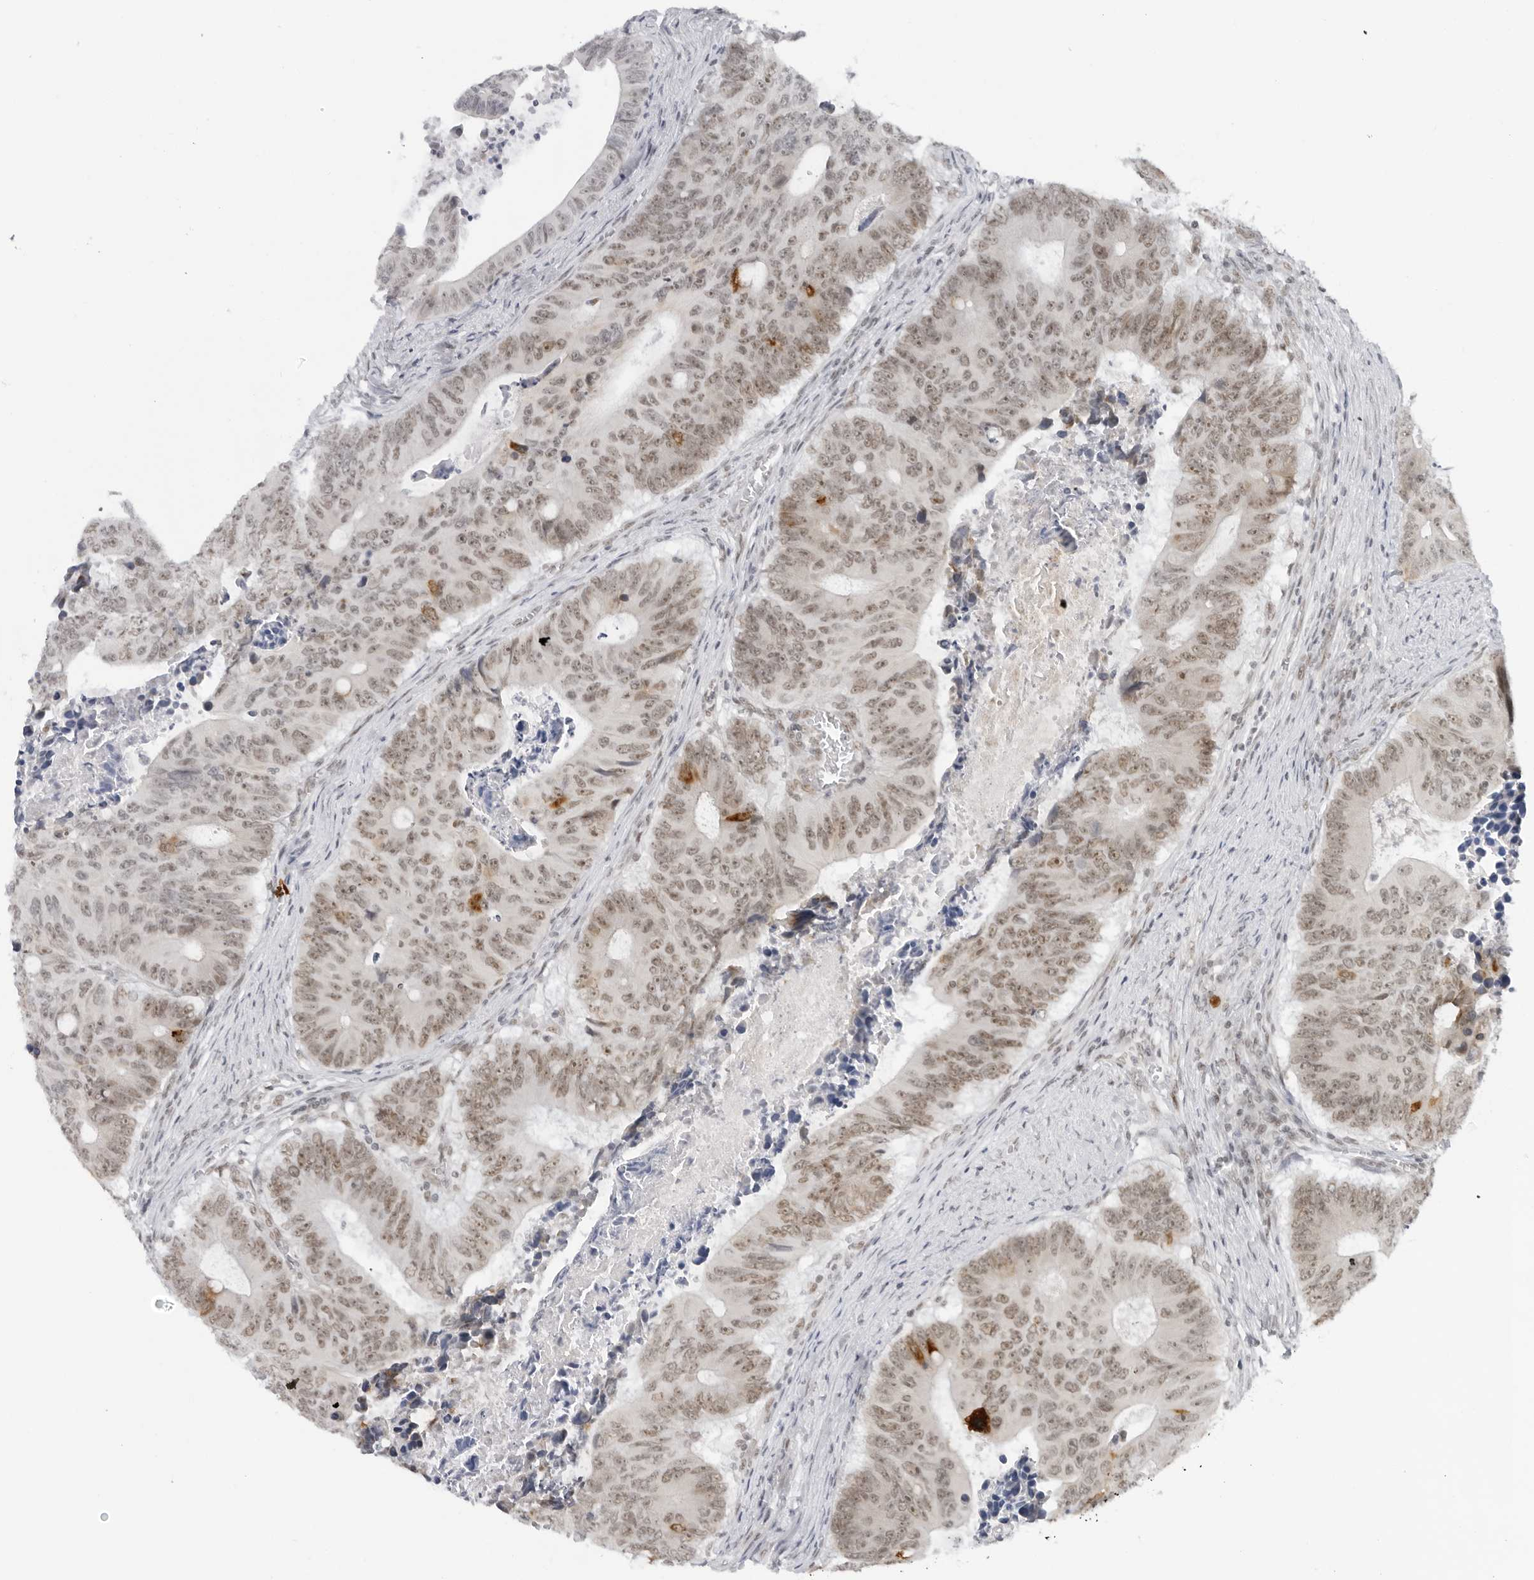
{"staining": {"intensity": "moderate", "quantity": ">75%", "location": "nuclear"}, "tissue": "colorectal cancer", "cell_type": "Tumor cells", "image_type": "cancer", "snomed": [{"axis": "morphology", "description": "Adenocarcinoma, NOS"}, {"axis": "topography", "description": "Colon"}], "caption": "A brown stain labels moderate nuclear positivity of a protein in colorectal cancer tumor cells. (IHC, brightfield microscopy, high magnification).", "gene": "FOXK2", "patient": {"sex": "male", "age": 87}}